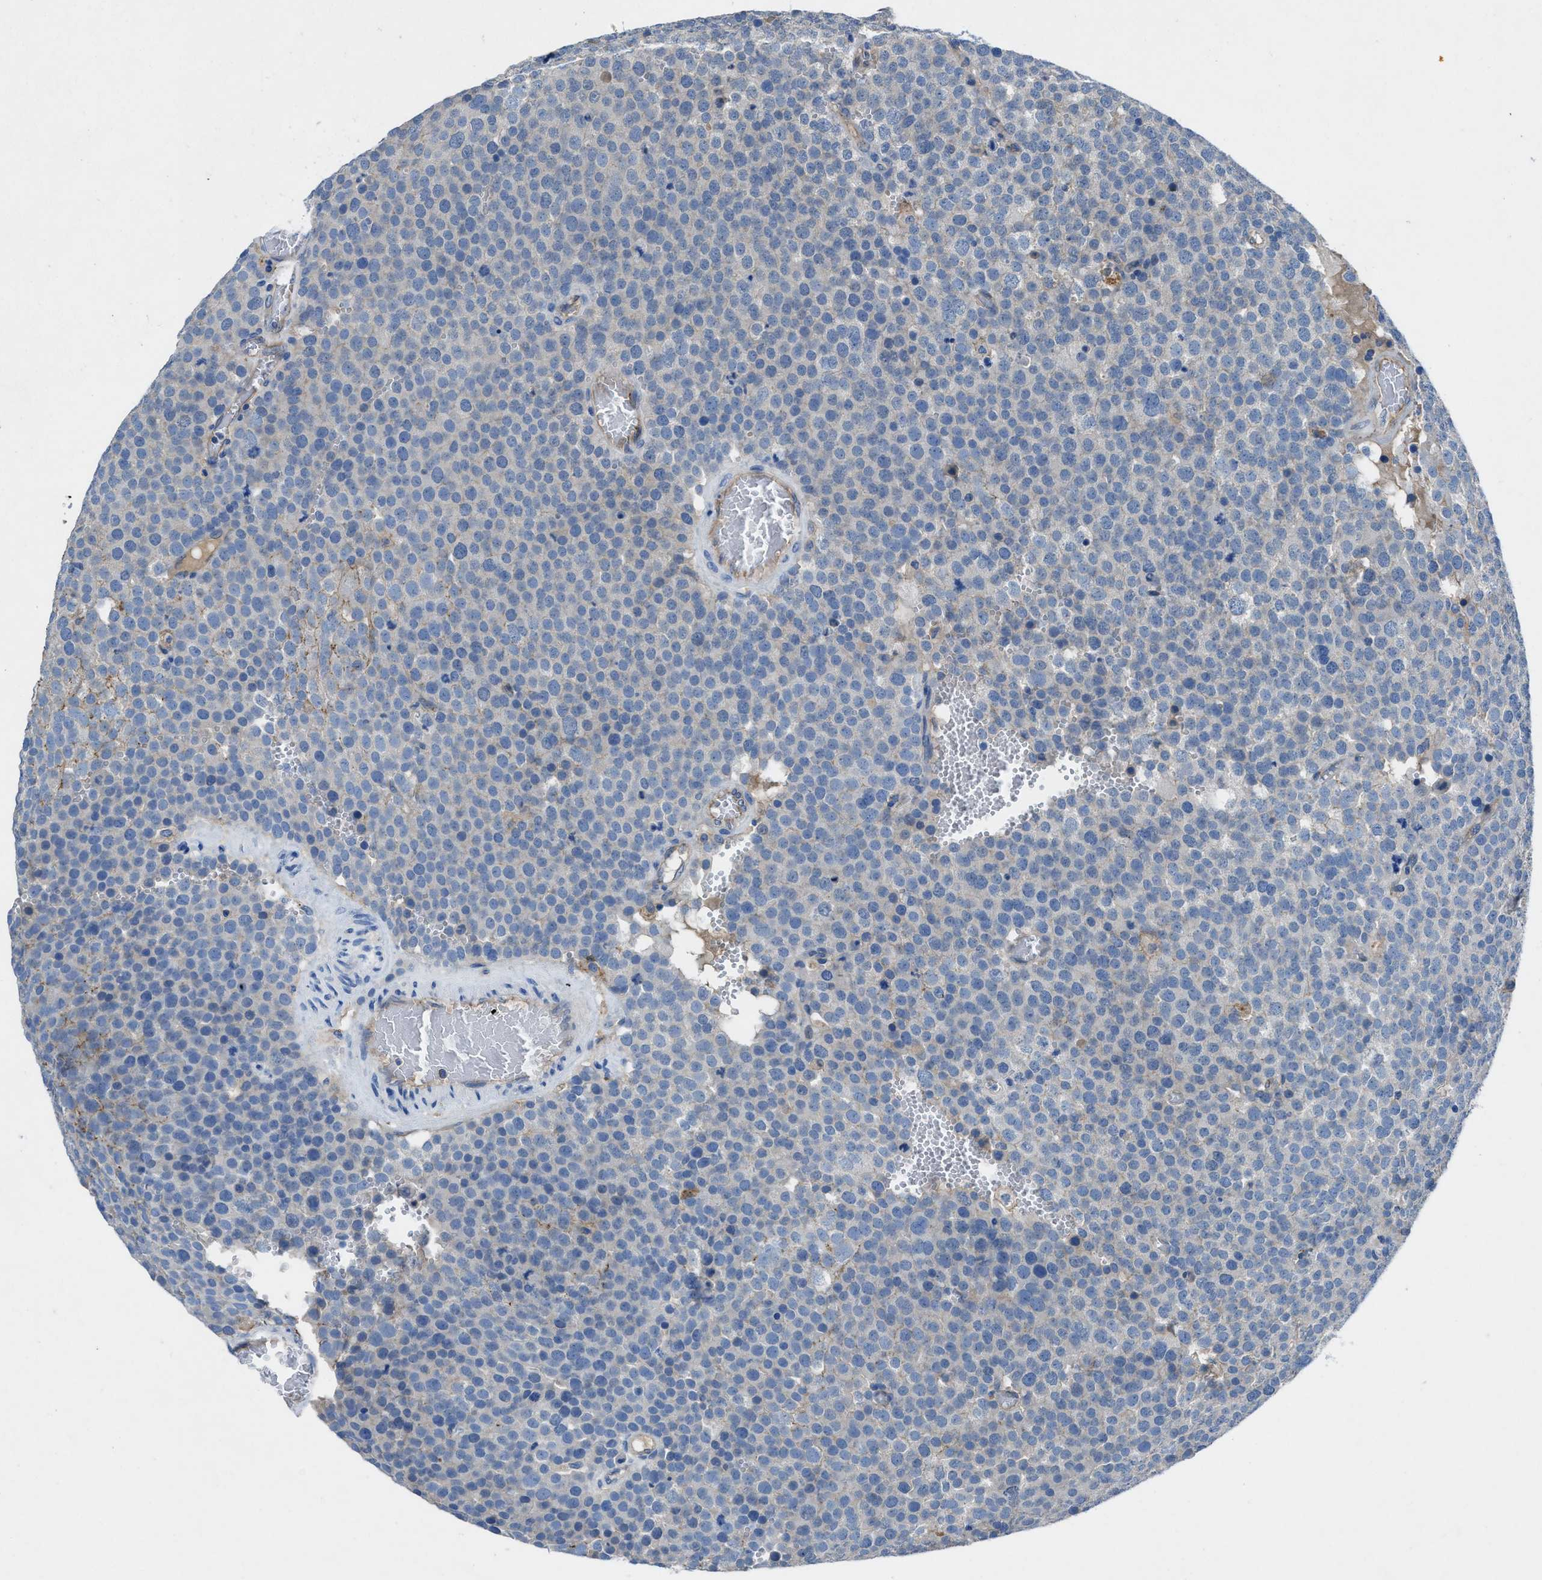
{"staining": {"intensity": "negative", "quantity": "none", "location": "none"}, "tissue": "testis cancer", "cell_type": "Tumor cells", "image_type": "cancer", "snomed": [{"axis": "morphology", "description": "Normal tissue, NOS"}, {"axis": "morphology", "description": "Seminoma, NOS"}, {"axis": "topography", "description": "Testis"}], "caption": "Immunohistochemical staining of testis cancer (seminoma) exhibits no significant positivity in tumor cells.", "gene": "PTGFRN", "patient": {"sex": "male", "age": 71}}